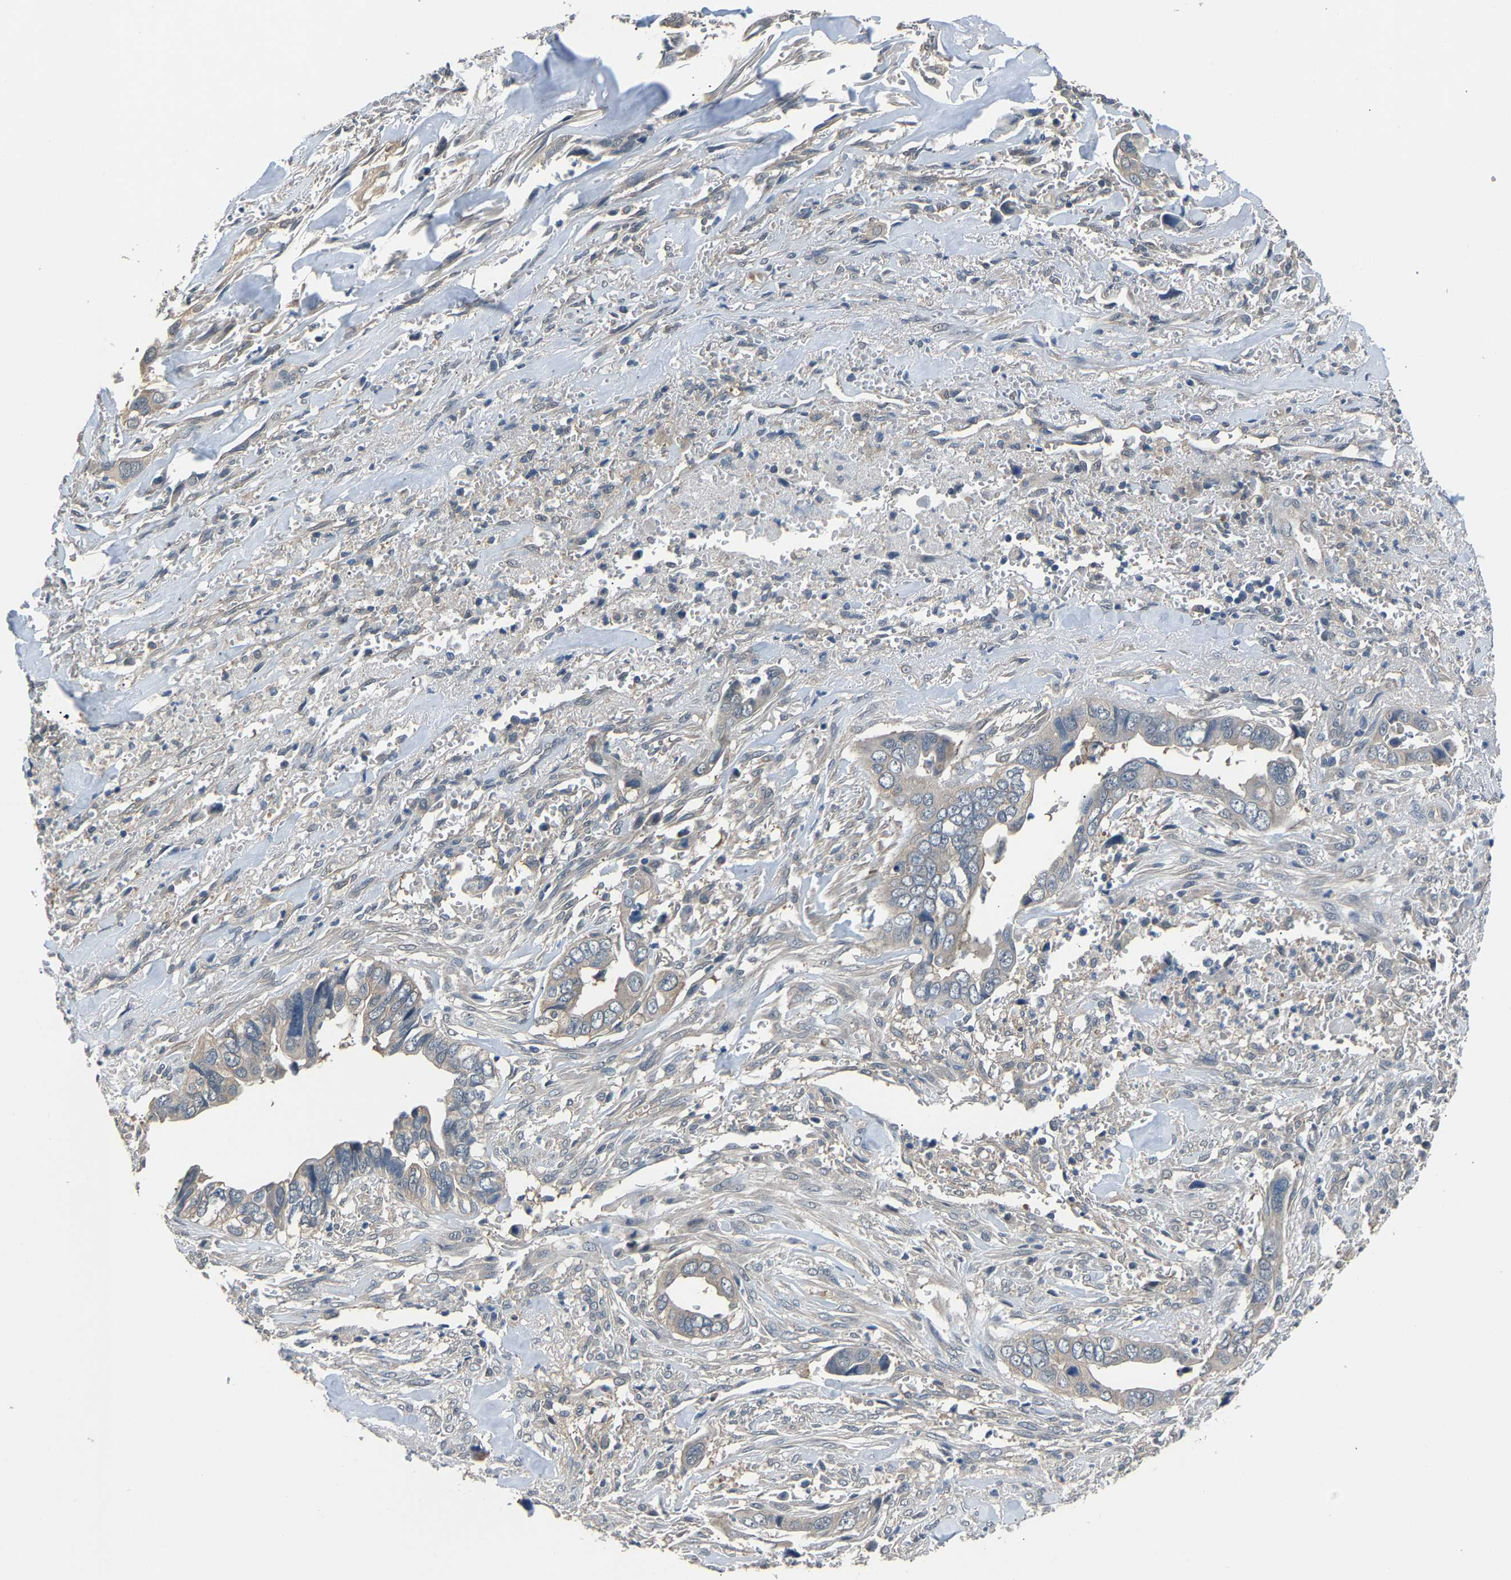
{"staining": {"intensity": "negative", "quantity": "none", "location": "none"}, "tissue": "liver cancer", "cell_type": "Tumor cells", "image_type": "cancer", "snomed": [{"axis": "morphology", "description": "Cholangiocarcinoma"}, {"axis": "topography", "description": "Liver"}], "caption": "This is a histopathology image of immunohistochemistry (IHC) staining of cholangiocarcinoma (liver), which shows no staining in tumor cells. (Stains: DAB immunohistochemistry with hematoxylin counter stain, Microscopy: brightfield microscopy at high magnification).", "gene": "ABCC9", "patient": {"sex": "female", "age": 79}}